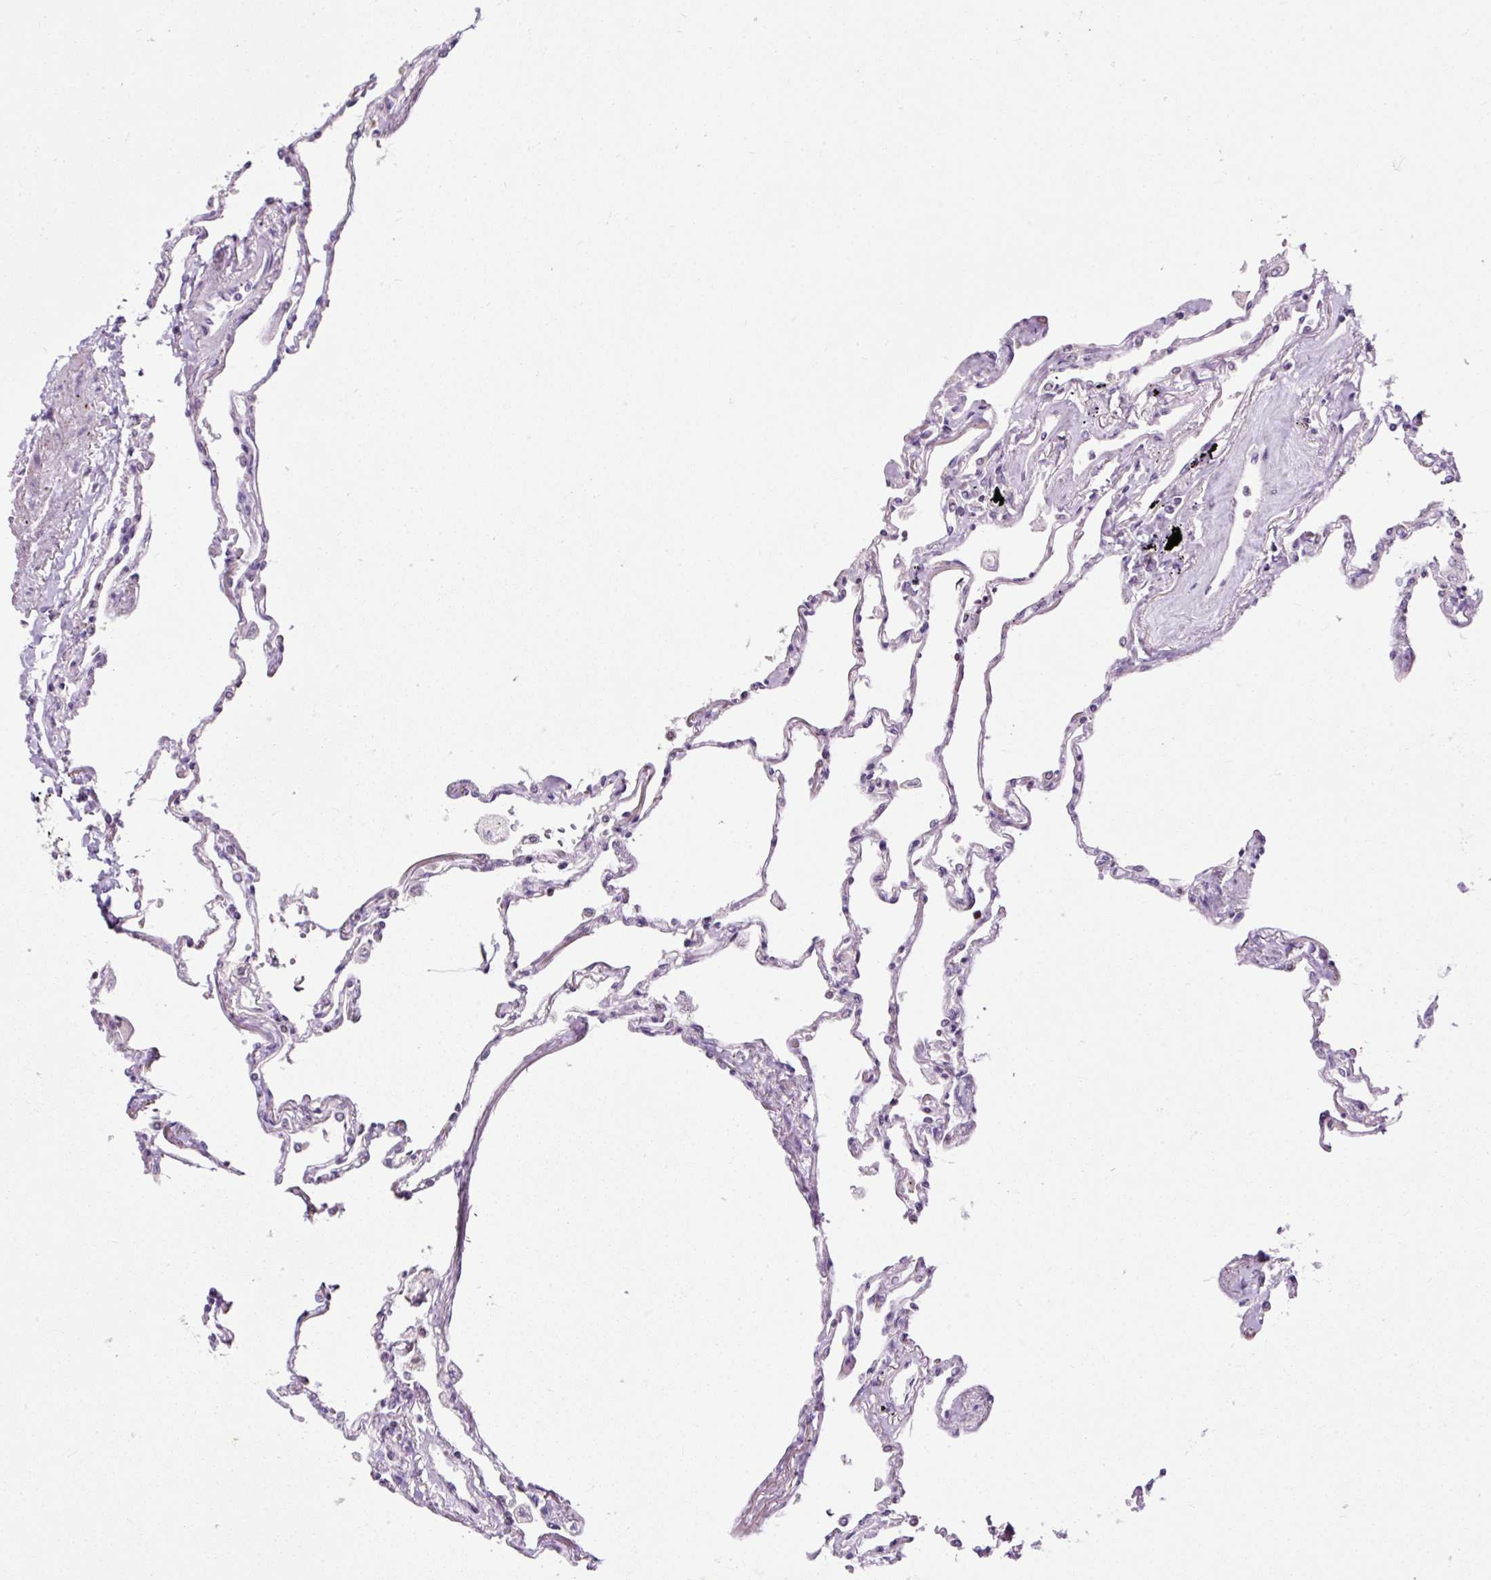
{"staining": {"intensity": "moderate", "quantity": "<25%", "location": "cytoplasmic/membranous"}, "tissue": "lung", "cell_type": "Alveolar cells", "image_type": "normal", "snomed": [{"axis": "morphology", "description": "Normal tissue, NOS"}, {"axis": "topography", "description": "Lung"}], "caption": "Normal lung was stained to show a protein in brown. There is low levels of moderate cytoplasmic/membranous expression in approximately <25% of alveolar cells.", "gene": "FMC1", "patient": {"sex": "female", "age": 67}}